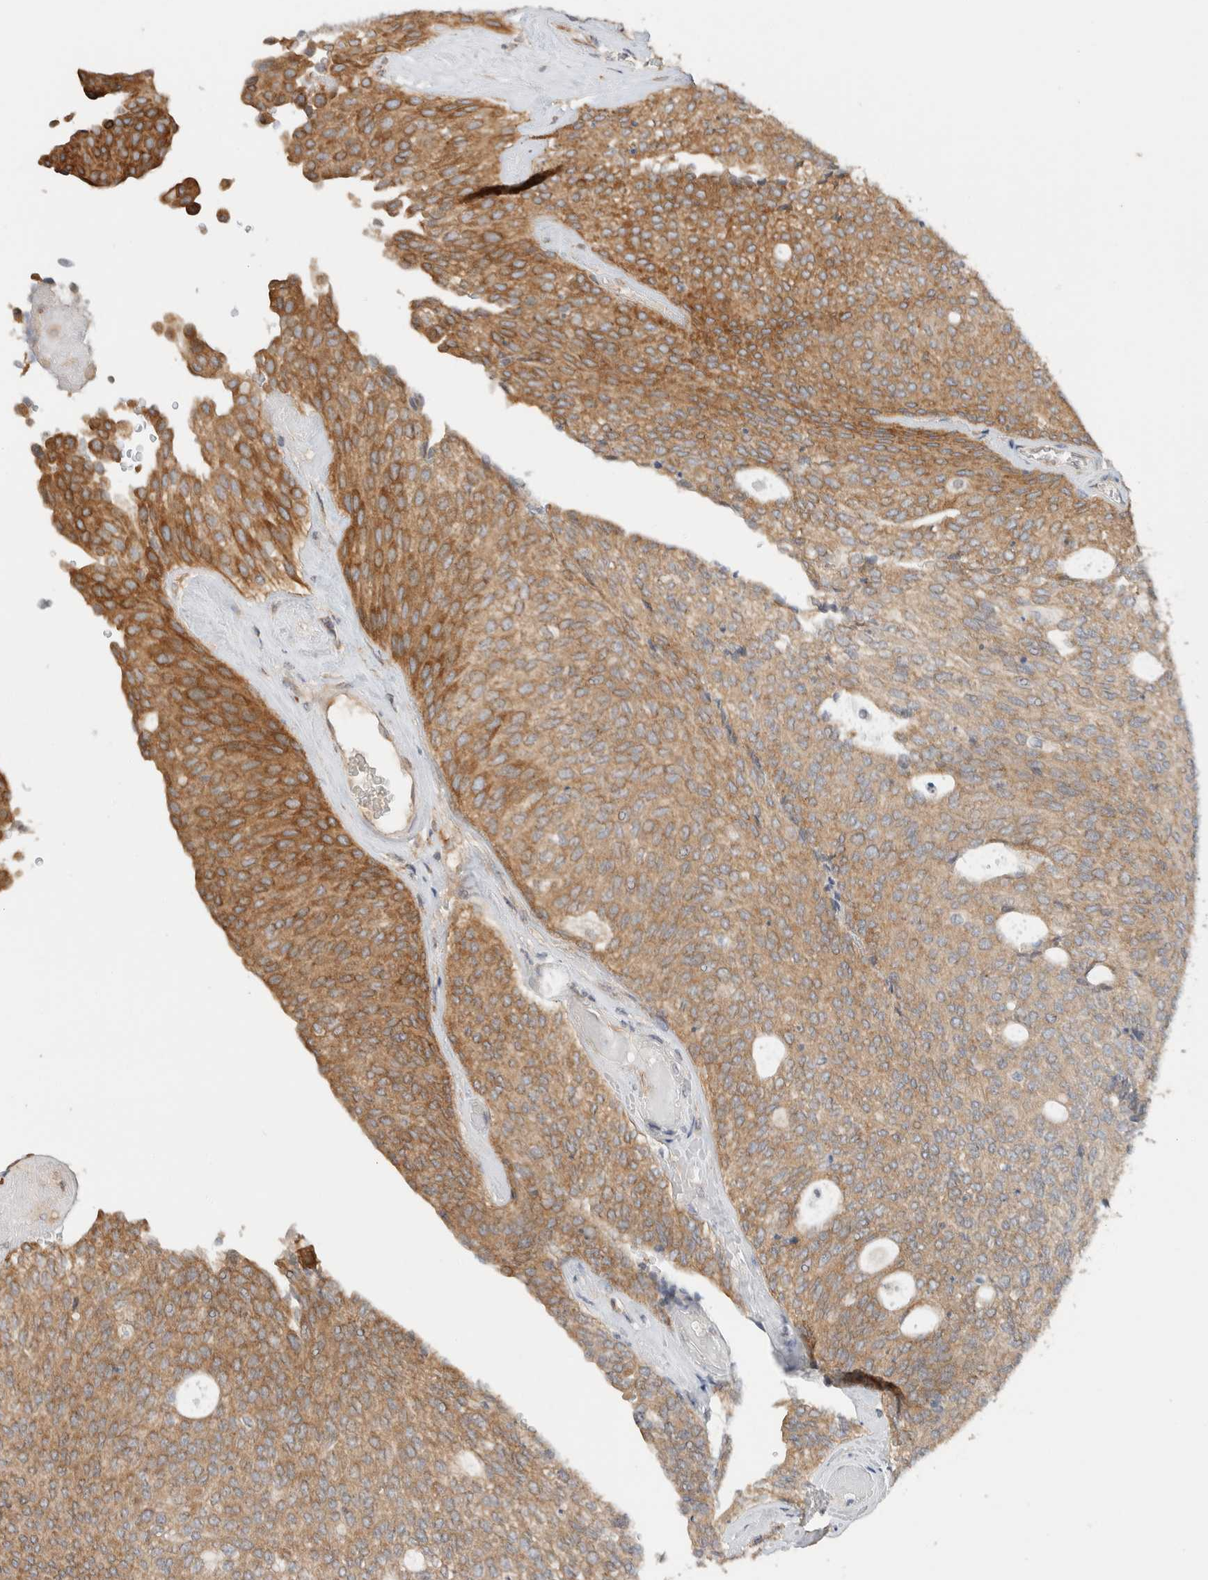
{"staining": {"intensity": "moderate", "quantity": "25%-75%", "location": "cytoplasmic/membranous"}, "tissue": "urothelial cancer", "cell_type": "Tumor cells", "image_type": "cancer", "snomed": [{"axis": "morphology", "description": "Urothelial carcinoma, Low grade"}, {"axis": "topography", "description": "Urinary bladder"}], "caption": "IHC micrograph of human urothelial carcinoma (low-grade) stained for a protein (brown), which reveals medium levels of moderate cytoplasmic/membranous staining in about 25%-75% of tumor cells.", "gene": "PUM1", "patient": {"sex": "female", "age": 79}}